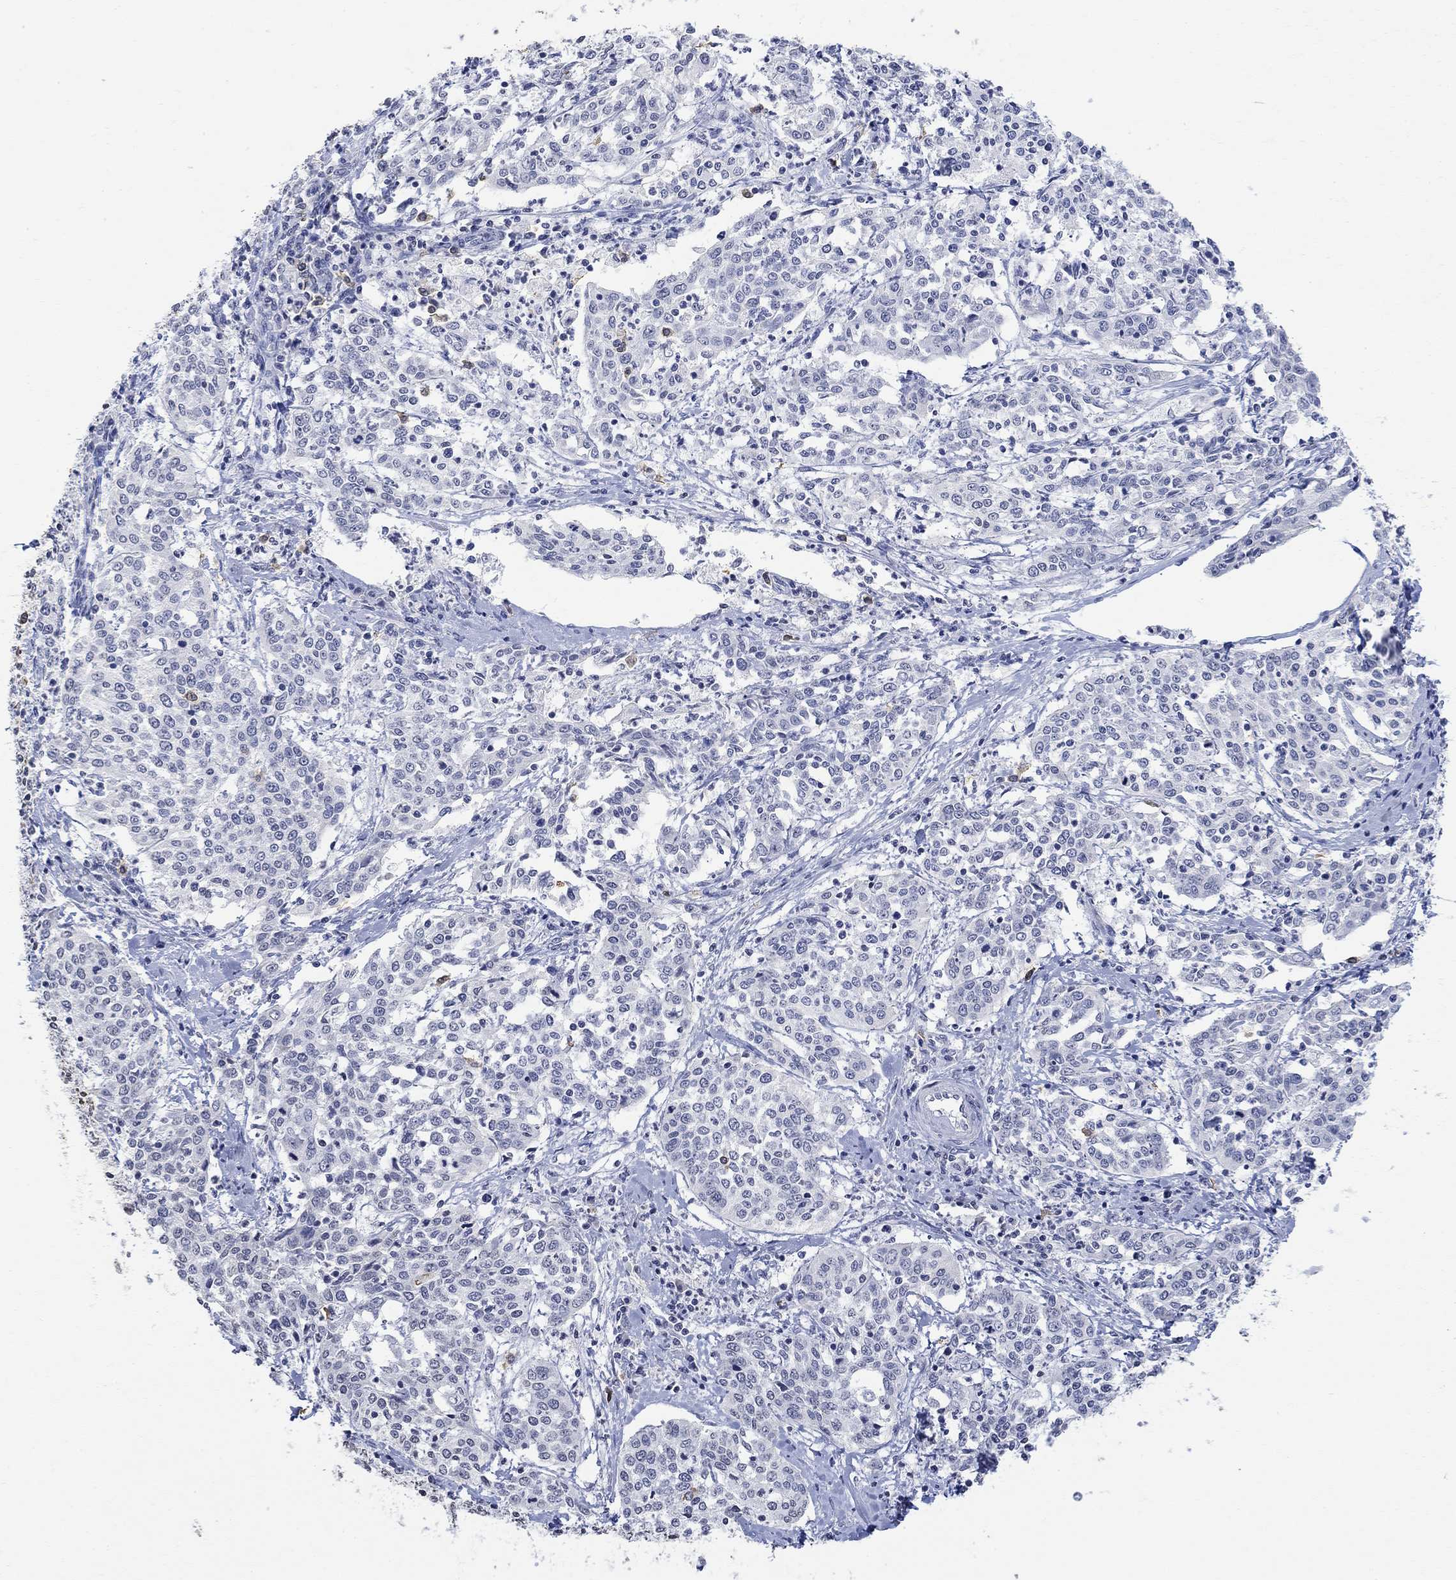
{"staining": {"intensity": "negative", "quantity": "none", "location": "none"}, "tissue": "cervical cancer", "cell_type": "Tumor cells", "image_type": "cancer", "snomed": [{"axis": "morphology", "description": "Squamous cell carcinoma, NOS"}, {"axis": "topography", "description": "Cervix"}], "caption": "Image shows no protein expression in tumor cells of squamous cell carcinoma (cervical) tissue.", "gene": "TMEM255A", "patient": {"sex": "female", "age": 41}}